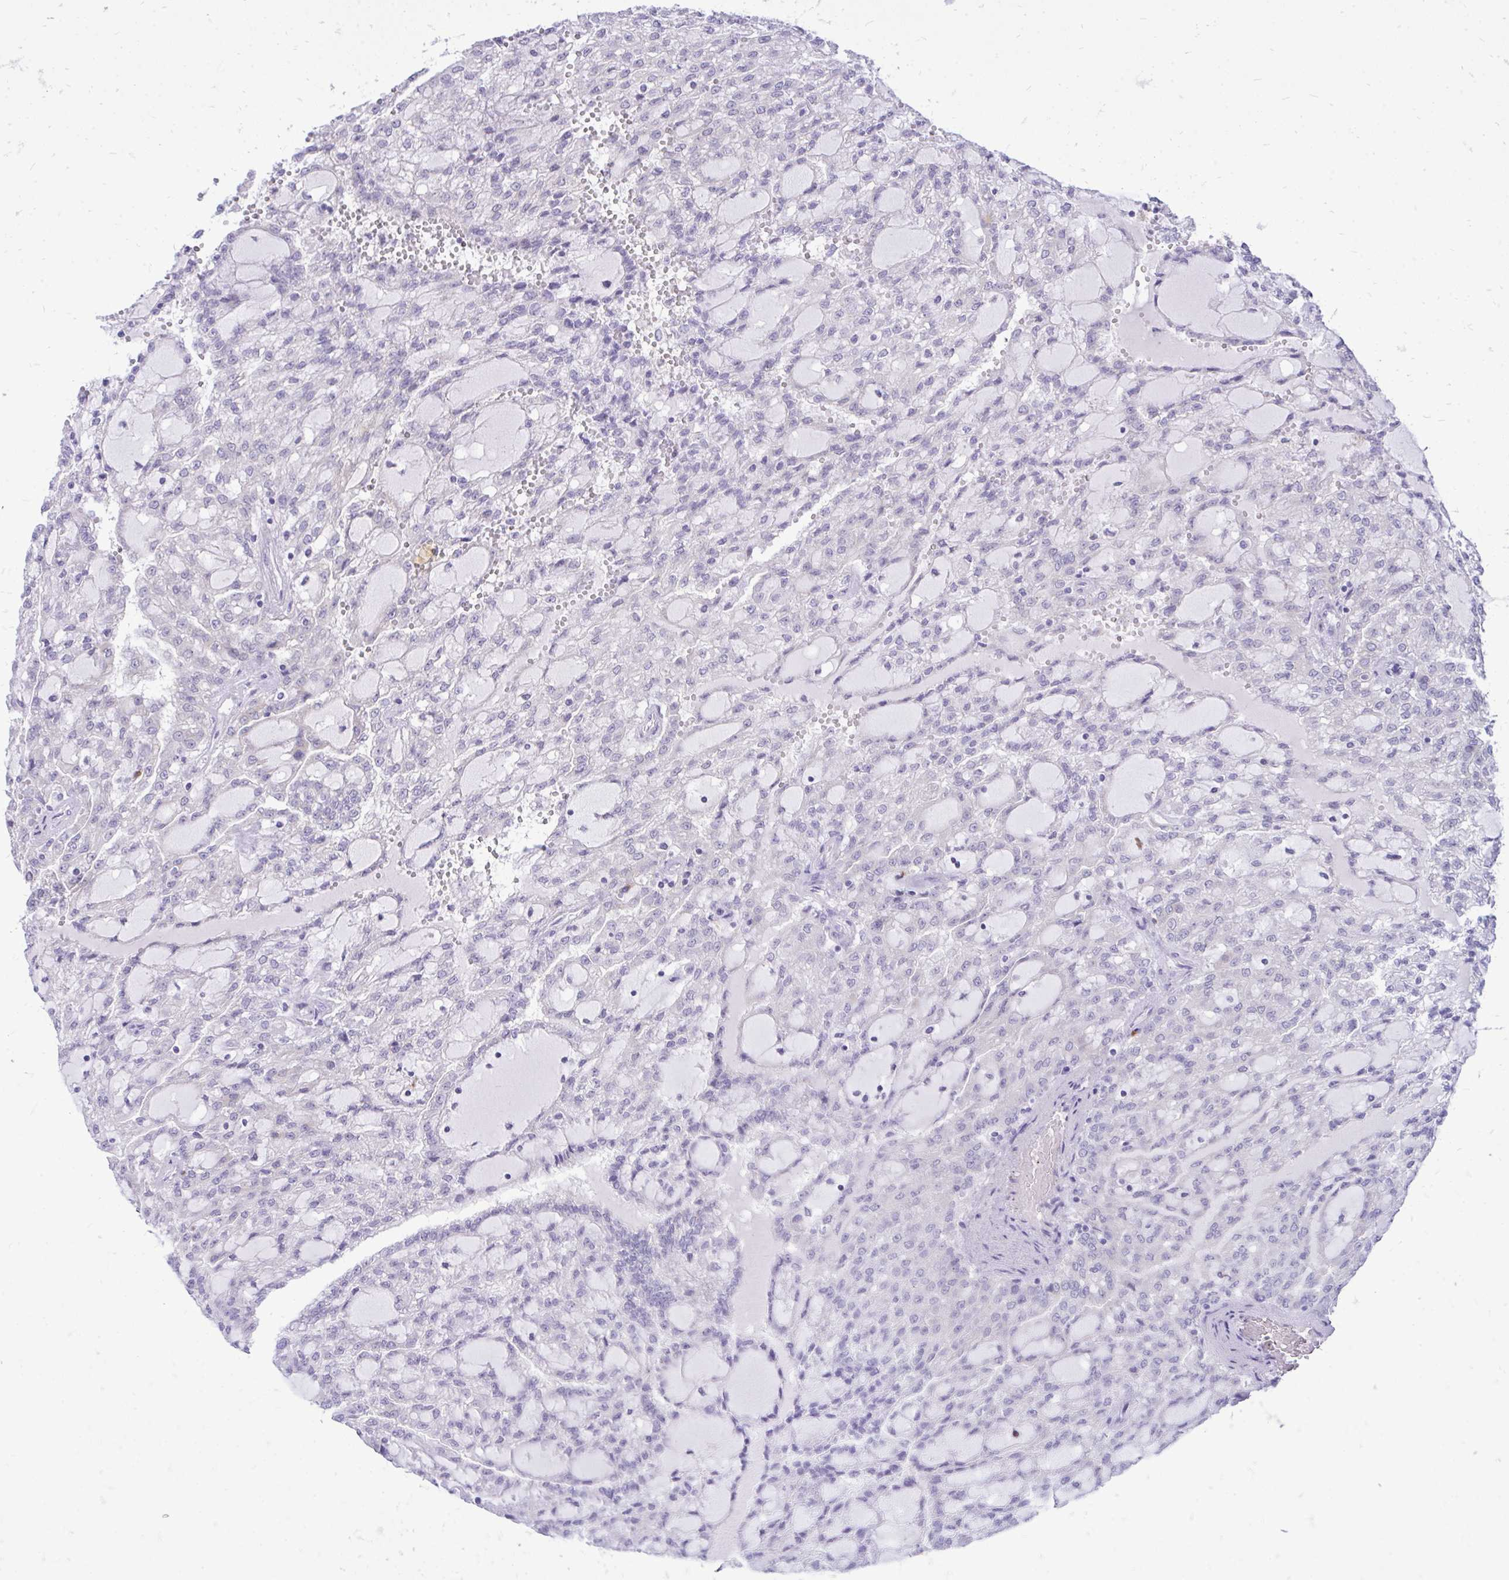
{"staining": {"intensity": "negative", "quantity": "none", "location": "none"}, "tissue": "renal cancer", "cell_type": "Tumor cells", "image_type": "cancer", "snomed": [{"axis": "morphology", "description": "Adenocarcinoma, NOS"}, {"axis": "topography", "description": "Kidney"}], "caption": "An image of renal adenocarcinoma stained for a protein reveals no brown staining in tumor cells.", "gene": "SPTBN2", "patient": {"sex": "male", "age": 63}}